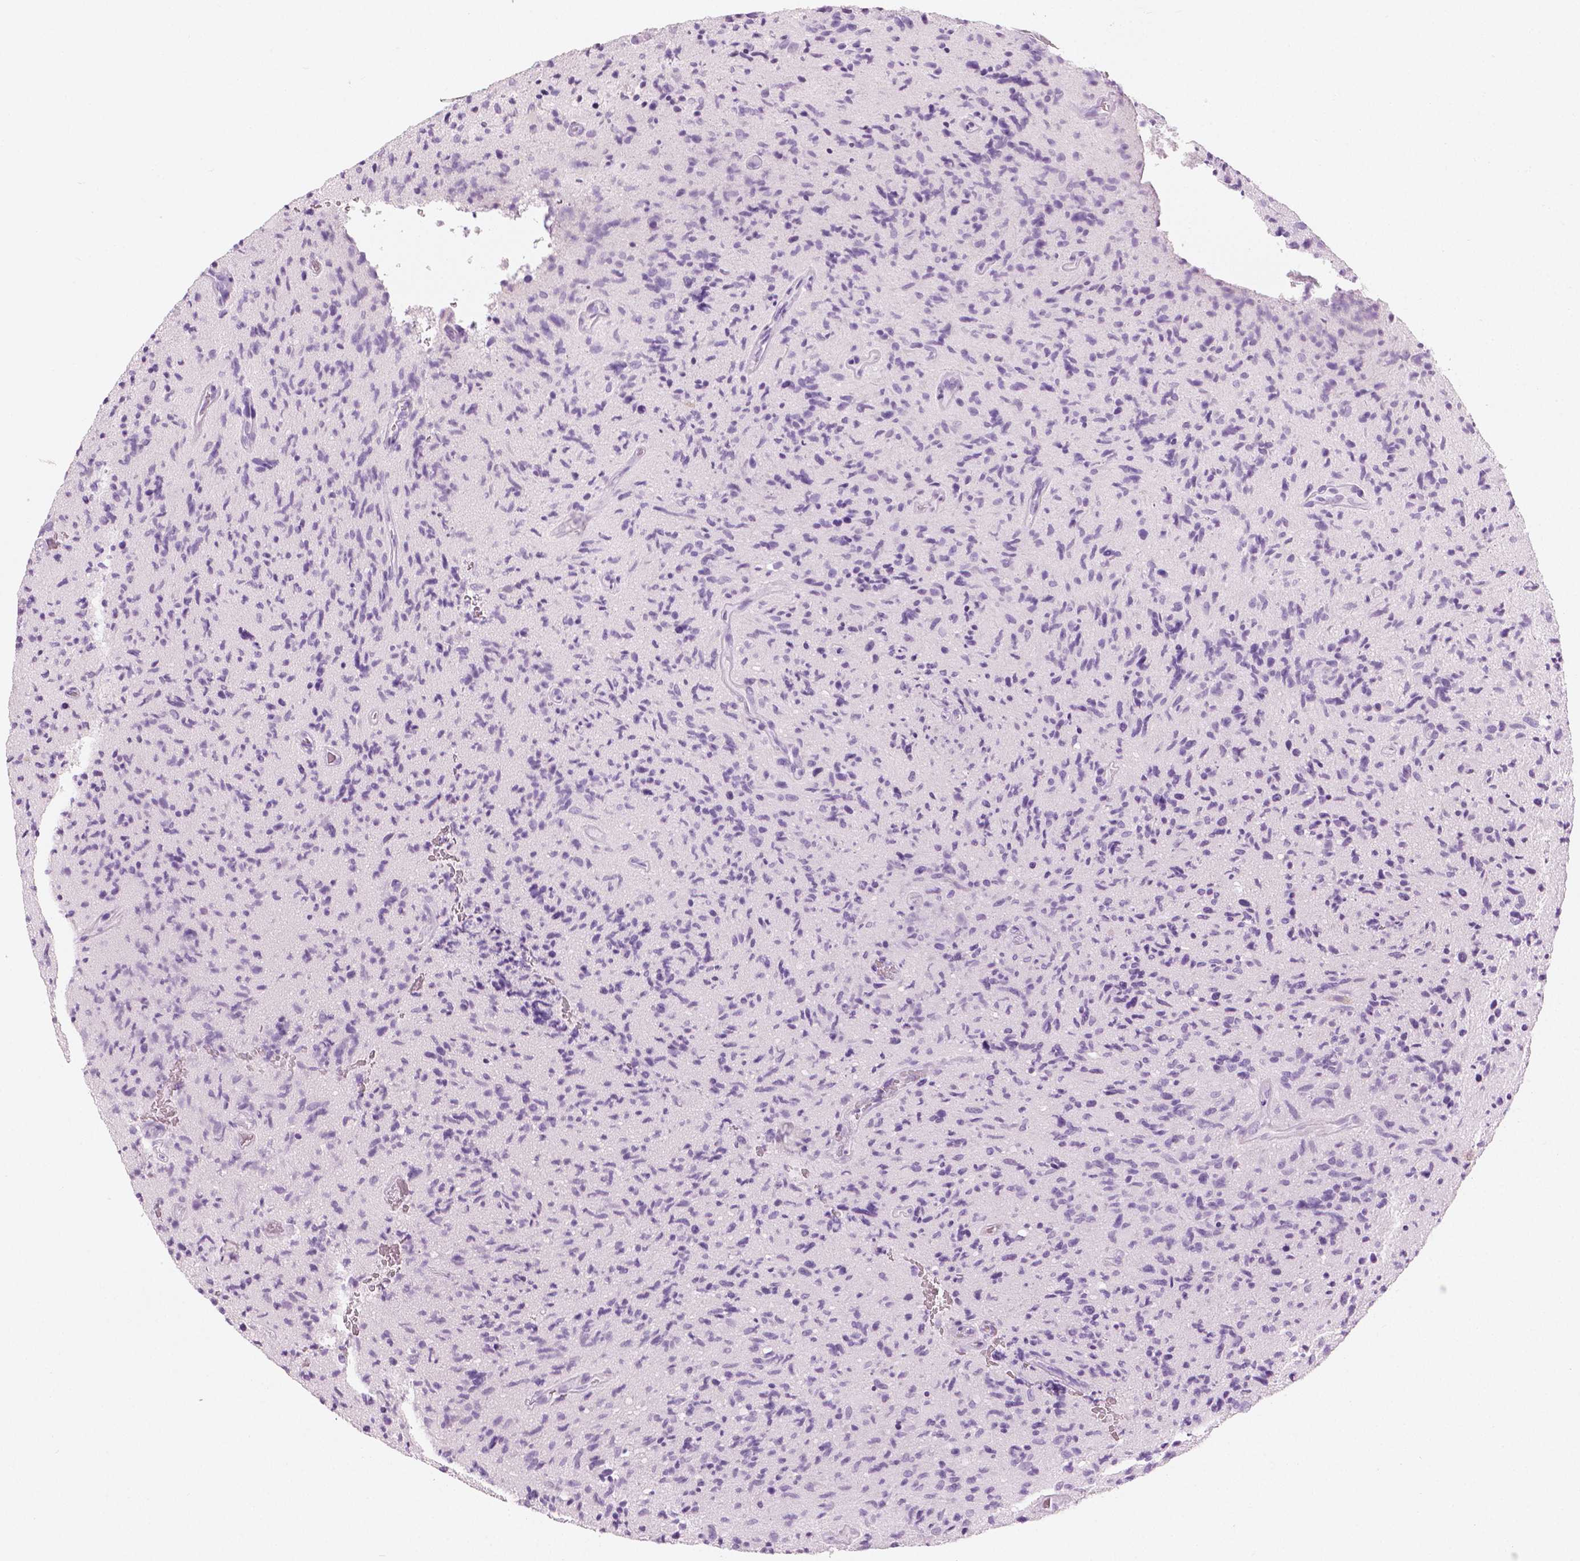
{"staining": {"intensity": "negative", "quantity": "none", "location": "none"}, "tissue": "glioma", "cell_type": "Tumor cells", "image_type": "cancer", "snomed": [{"axis": "morphology", "description": "Glioma, malignant, High grade"}, {"axis": "topography", "description": "Brain"}], "caption": "DAB (3,3'-diaminobenzidine) immunohistochemical staining of human malignant glioma (high-grade) displays no significant expression in tumor cells.", "gene": "PLIN4", "patient": {"sex": "male", "age": 54}}